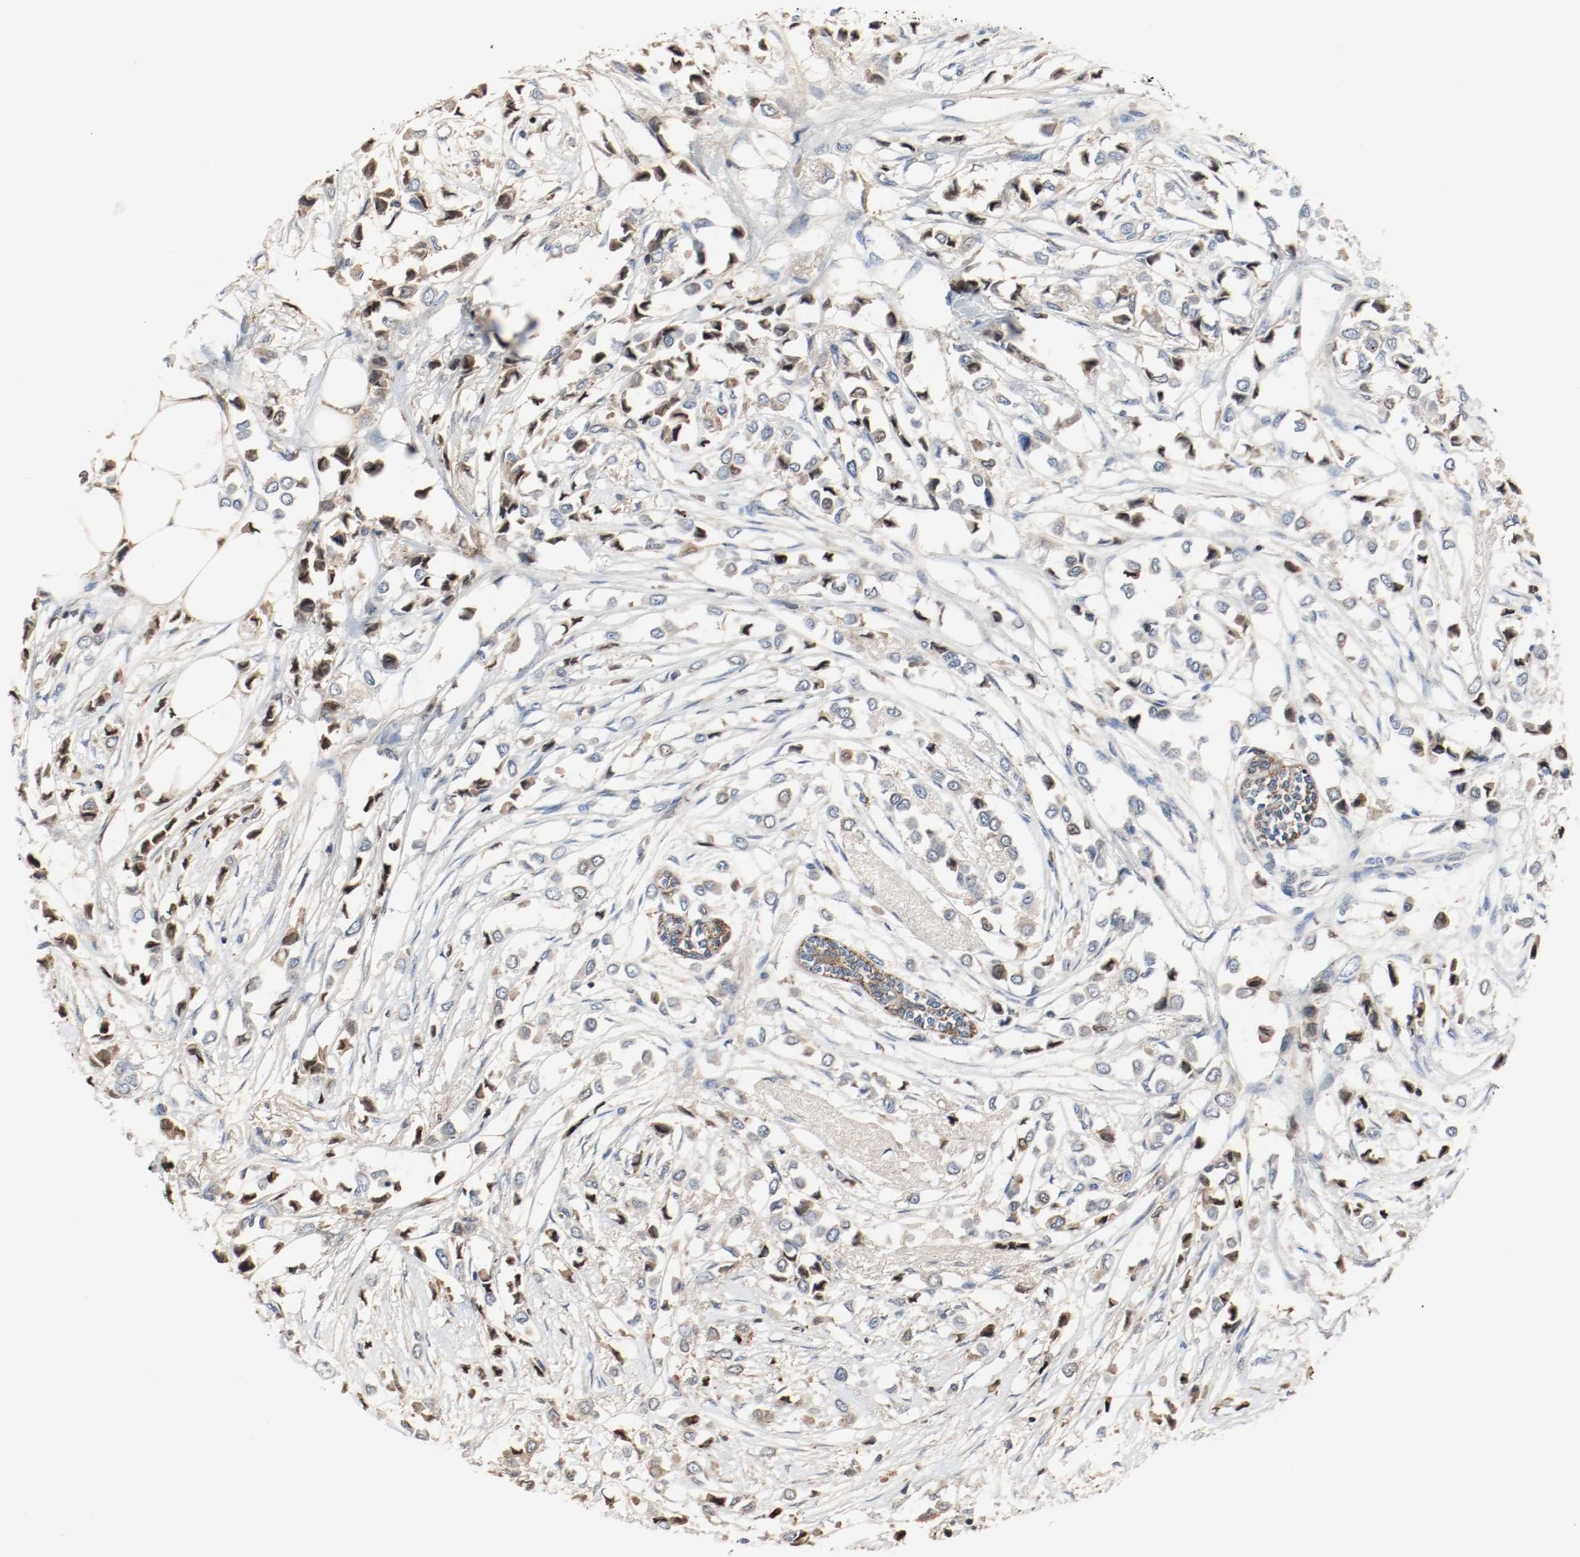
{"staining": {"intensity": "moderate", "quantity": "<25%", "location": "nuclear"}, "tissue": "breast cancer", "cell_type": "Tumor cells", "image_type": "cancer", "snomed": [{"axis": "morphology", "description": "Lobular carcinoma"}, {"axis": "topography", "description": "Breast"}], "caption": "This is a micrograph of immunohistochemistry staining of breast cancer, which shows moderate staining in the nuclear of tumor cells.", "gene": "BLK", "patient": {"sex": "female", "age": 51}}